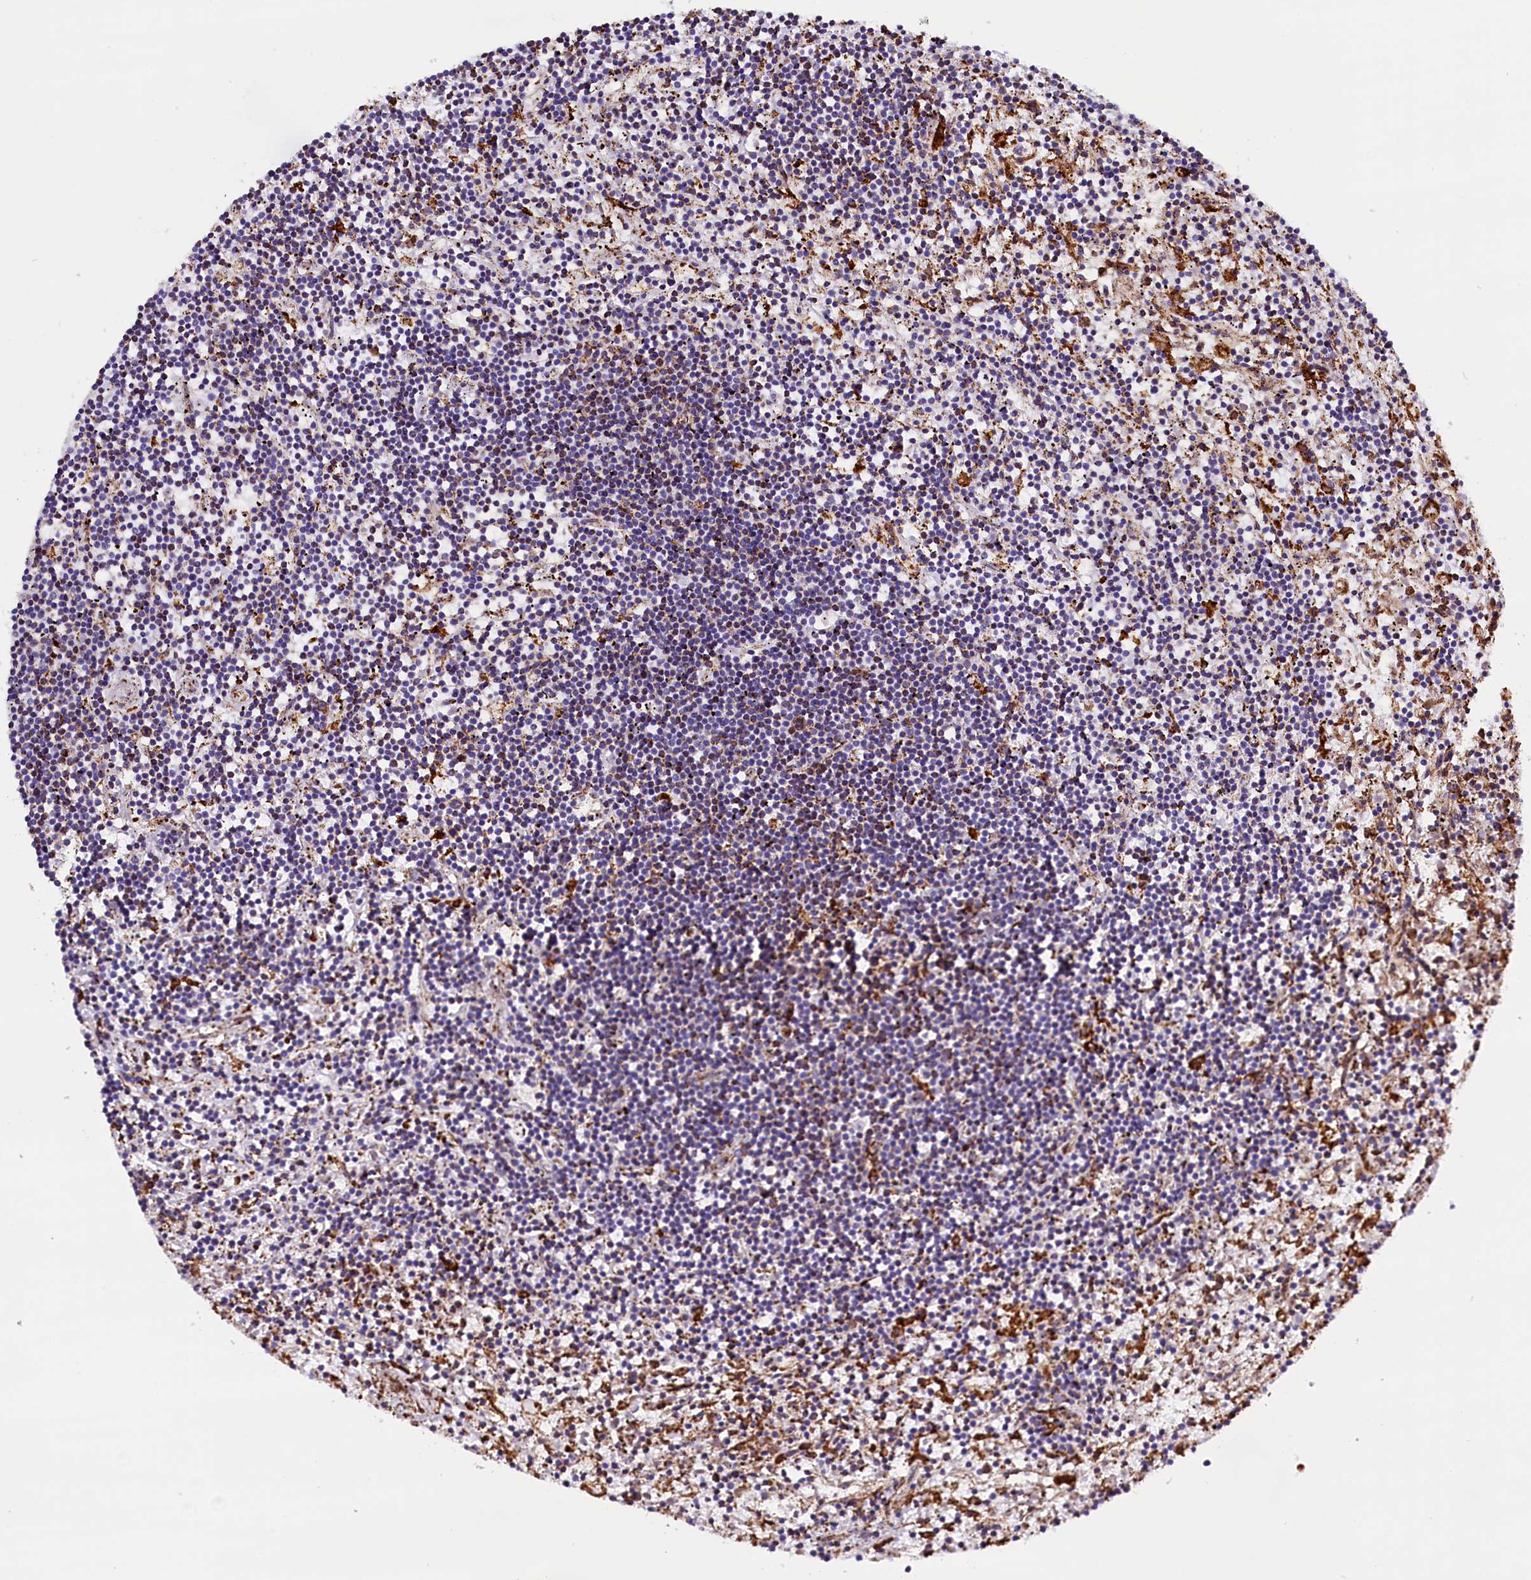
{"staining": {"intensity": "negative", "quantity": "none", "location": "none"}, "tissue": "lymphoma", "cell_type": "Tumor cells", "image_type": "cancer", "snomed": [{"axis": "morphology", "description": "Malignant lymphoma, non-Hodgkin's type, Low grade"}, {"axis": "topography", "description": "Spleen"}], "caption": "This is a micrograph of immunohistochemistry staining of malignant lymphoma, non-Hodgkin's type (low-grade), which shows no positivity in tumor cells.", "gene": "CMTR2", "patient": {"sex": "male", "age": 76}}